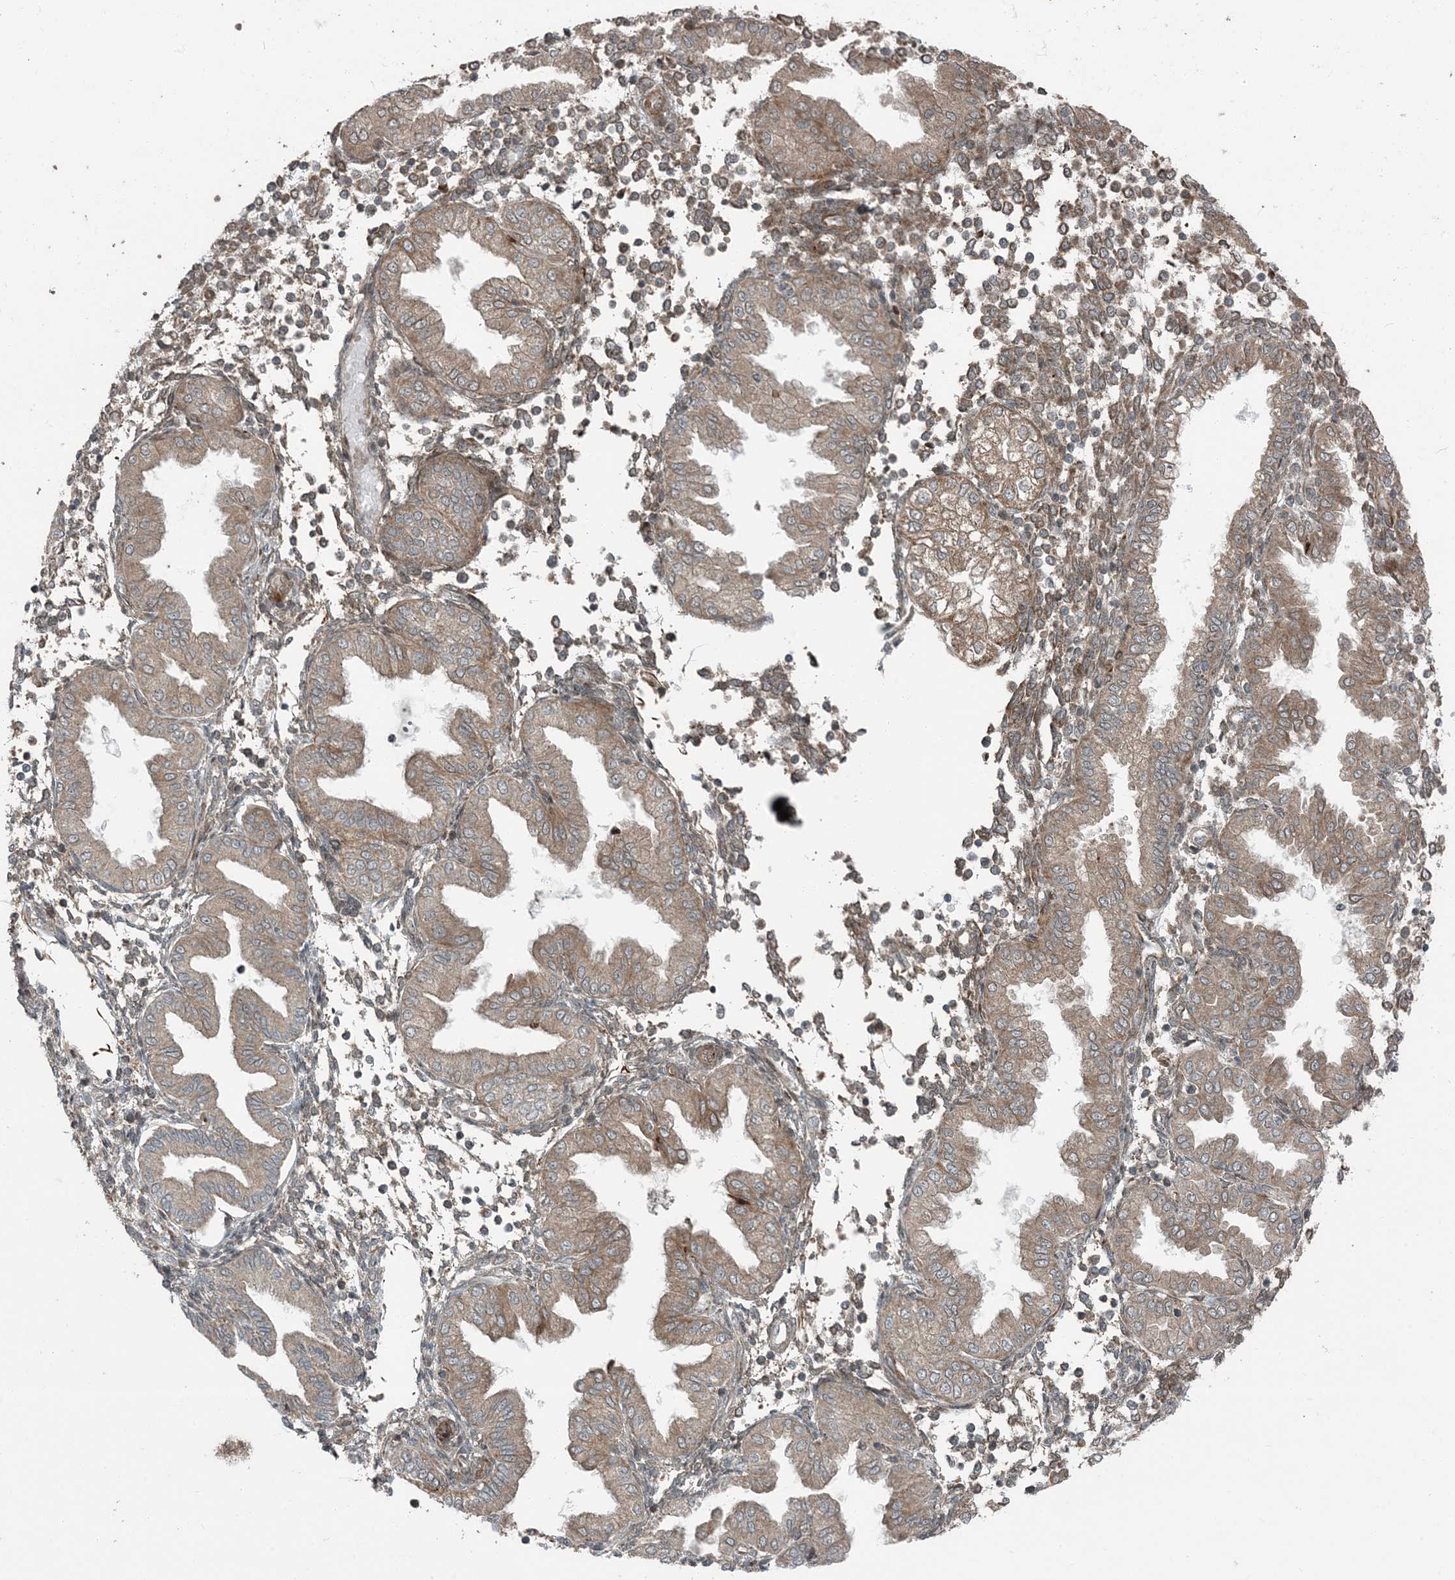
{"staining": {"intensity": "weak", "quantity": "25%-75%", "location": "cytoplasmic/membranous"}, "tissue": "endometrium", "cell_type": "Cells in endometrial stroma", "image_type": "normal", "snomed": [{"axis": "morphology", "description": "Normal tissue, NOS"}, {"axis": "topography", "description": "Endometrium"}], "caption": "Weak cytoplasmic/membranous staining is identified in about 25%-75% of cells in endometrial stroma in unremarkable endometrium.", "gene": "EDEM2", "patient": {"sex": "female", "age": 53}}